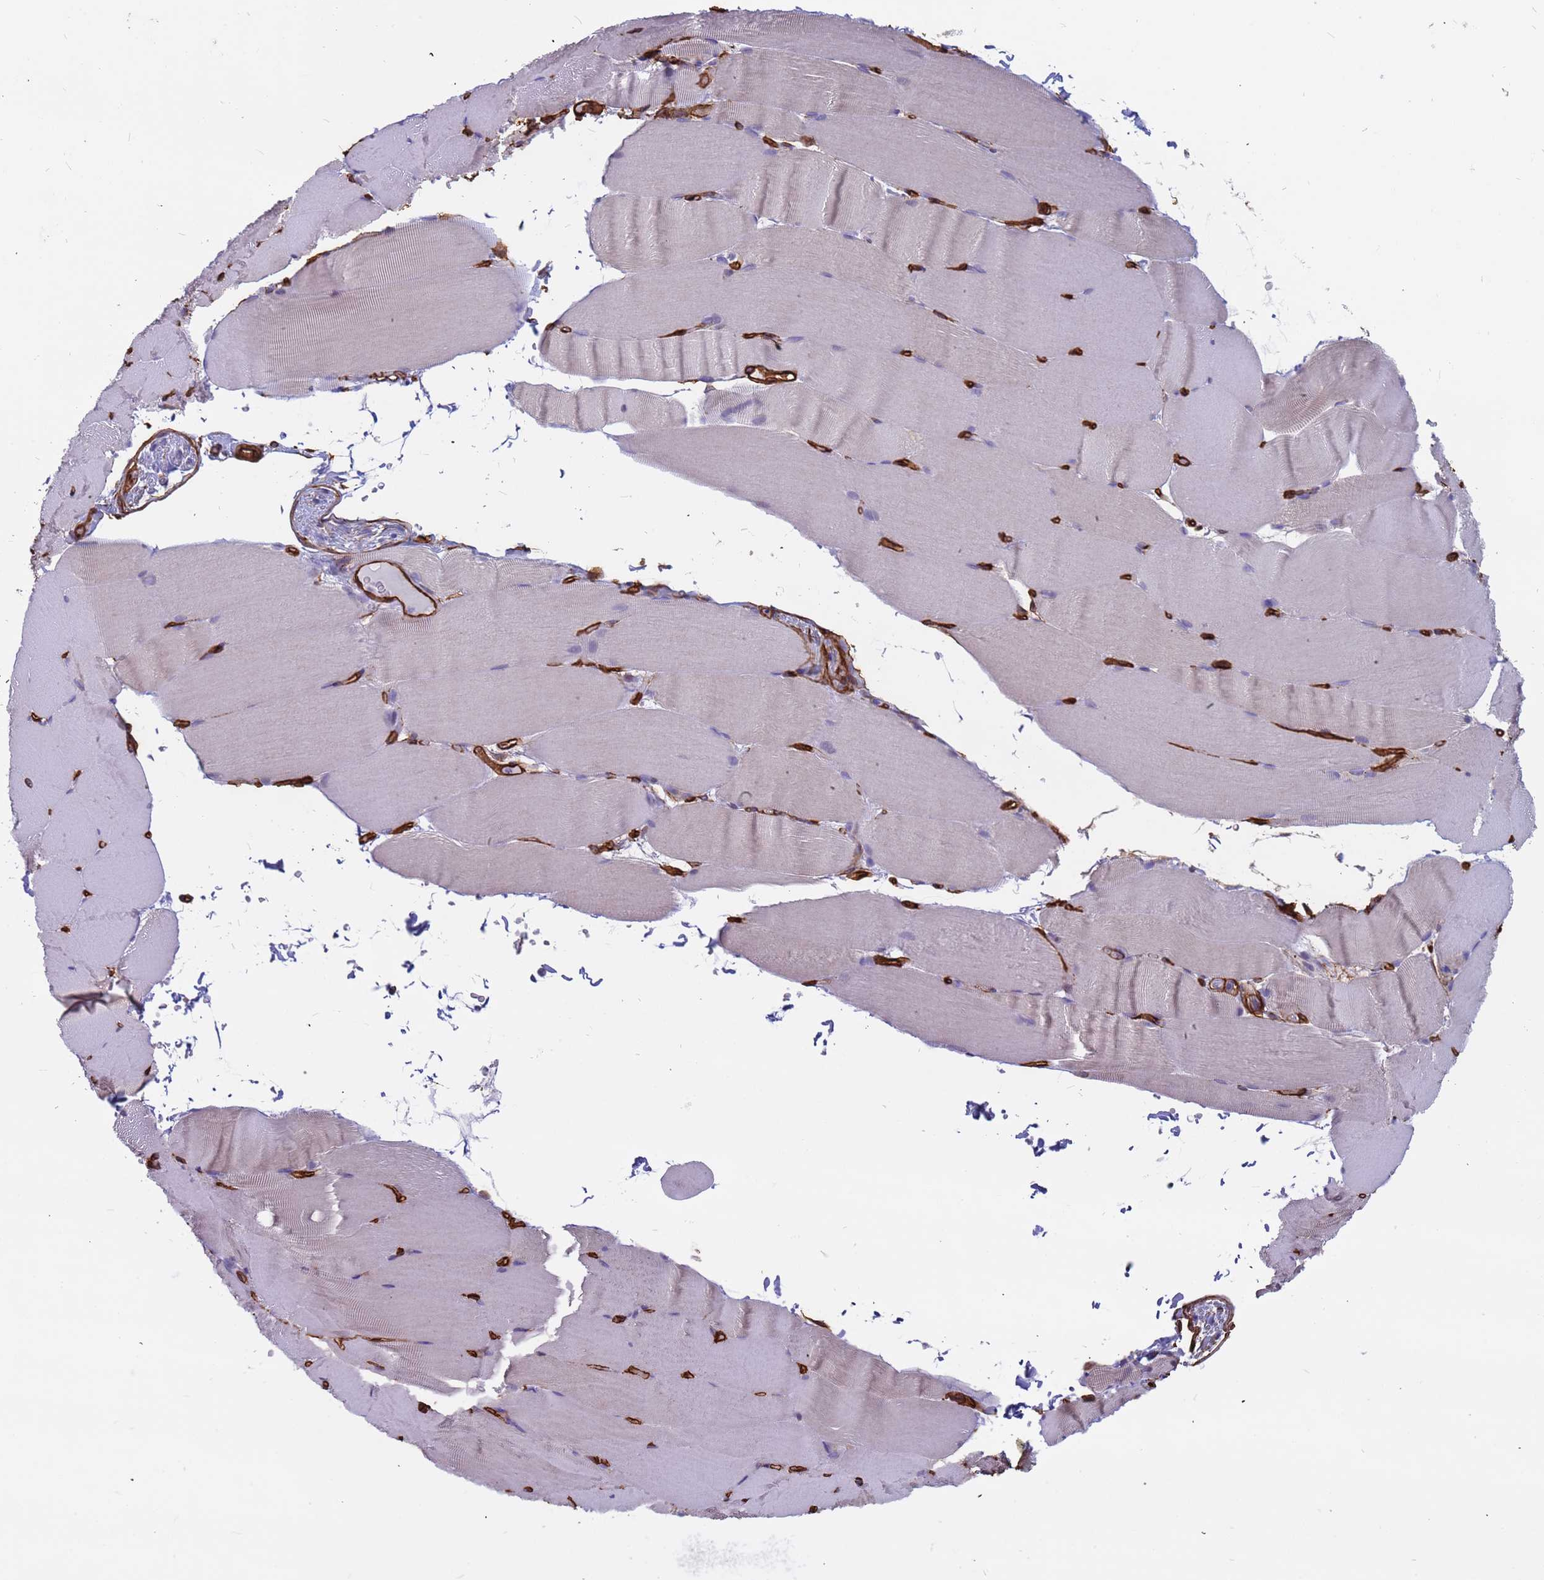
{"staining": {"intensity": "negative", "quantity": "none", "location": "none"}, "tissue": "skeletal muscle", "cell_type": "Myocytes", "image_type": "normal", "snomed": [{"axis": "morphology", "description": "Normal tissue, NOS"}, {"axis": "topography", "description": "Skeletal muscle"}, {"axis": "topography", "description": "Parathyroid gland"}], "caption": "IHC image of benign skeletal muscle: human skeletal muscle stained with DAB (3,3'-diaminobenzidine) demonstrates no significant protein expression in myocytes.", "gene": "EHD2", "patient": {"sex": "female", "age": 37}}